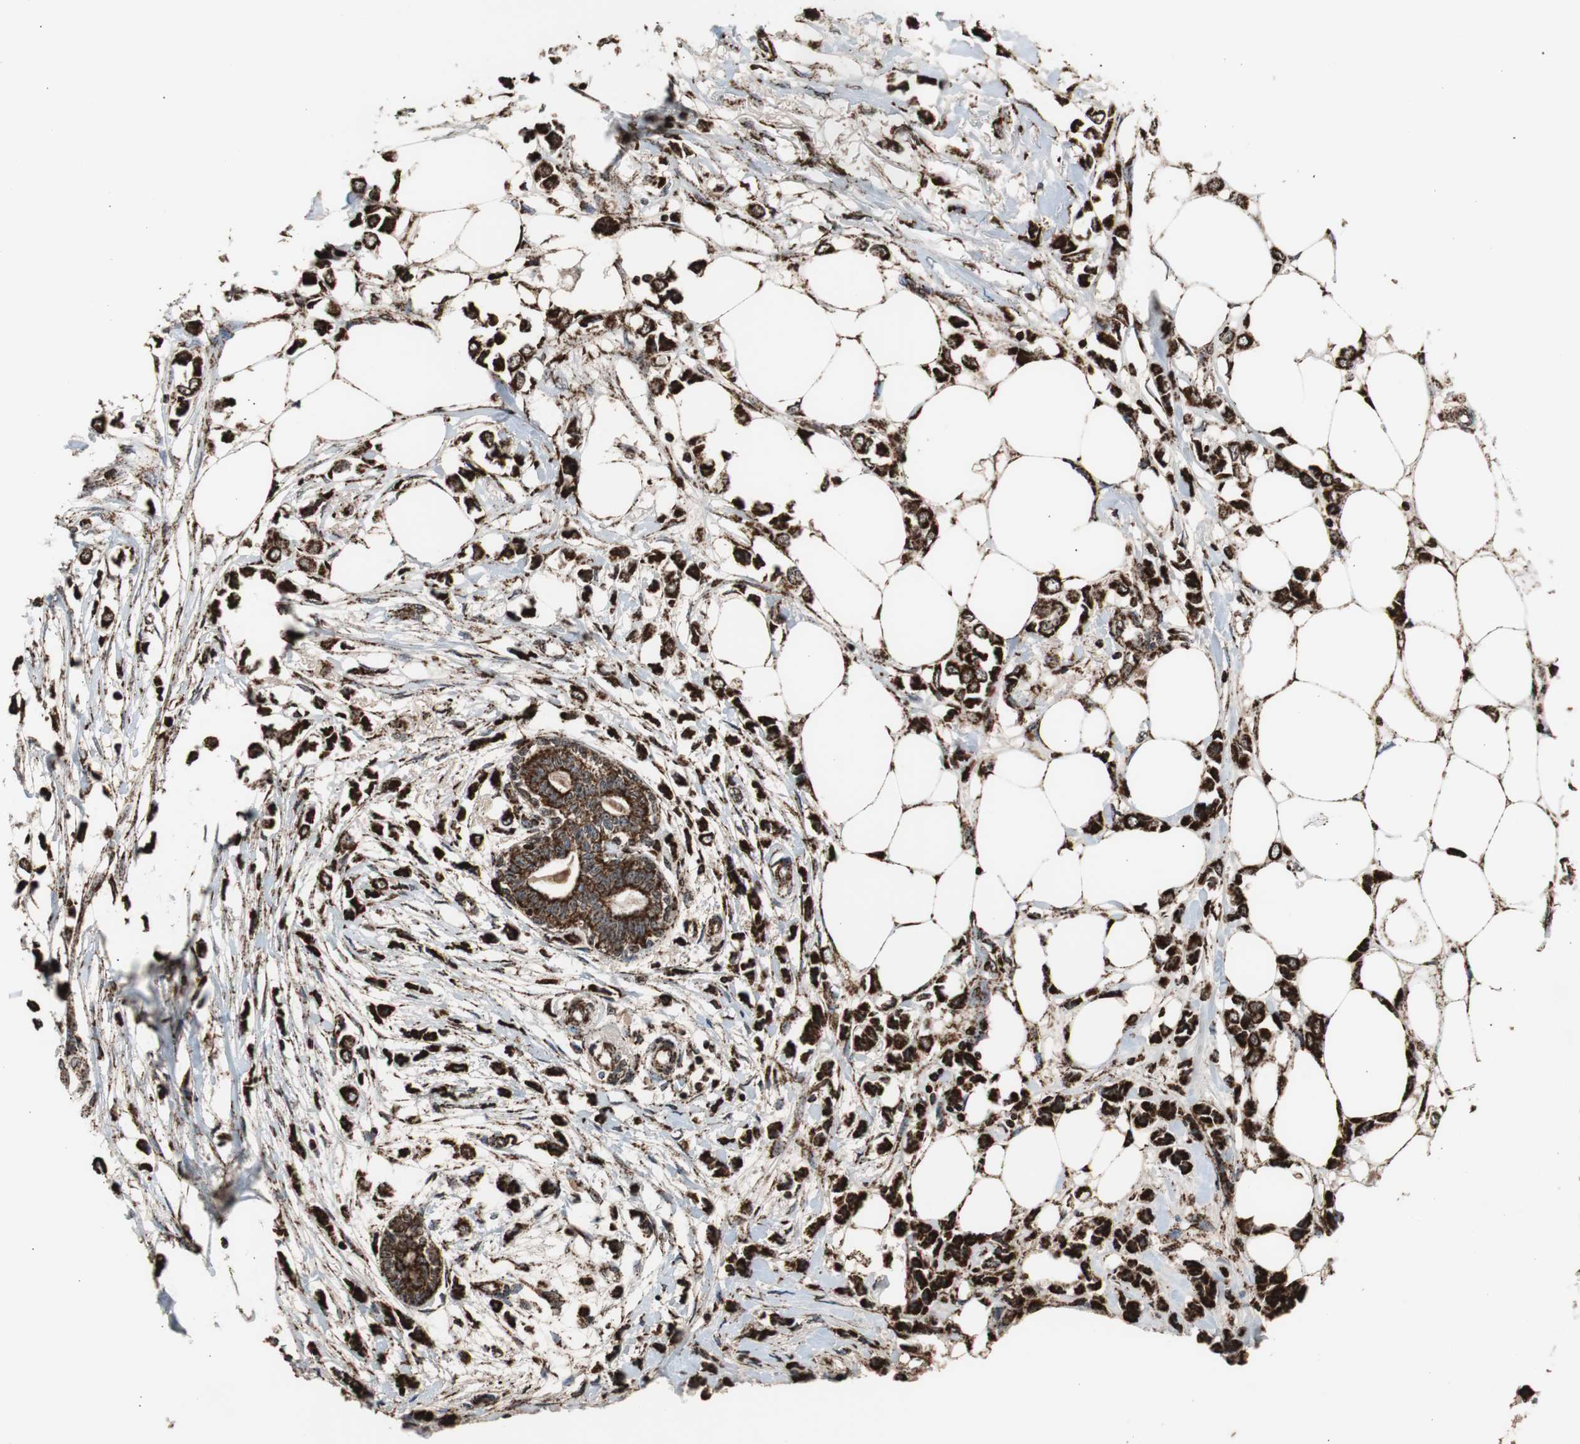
{"staining": {"intensity": "strong", "quantity": ">75%", "location": "cytoplasmic/membranous"}, "tissue": "breast cancer", "cell_type": "Tumor cells", "image_type": "cancer", "snomed": [{"axis": "morphology", "description": "Lobular carcinoma"}, {"axis": "topography", "description": "Breast"}], "caption": "Human breast cancer stained for a protein (brown) demonstrates strong cytoplasmic/membranous positive expression in approximately >75% of tumor cells.", "gene": "HSPA9", "patient": {"sex": "female", "age": 51}}